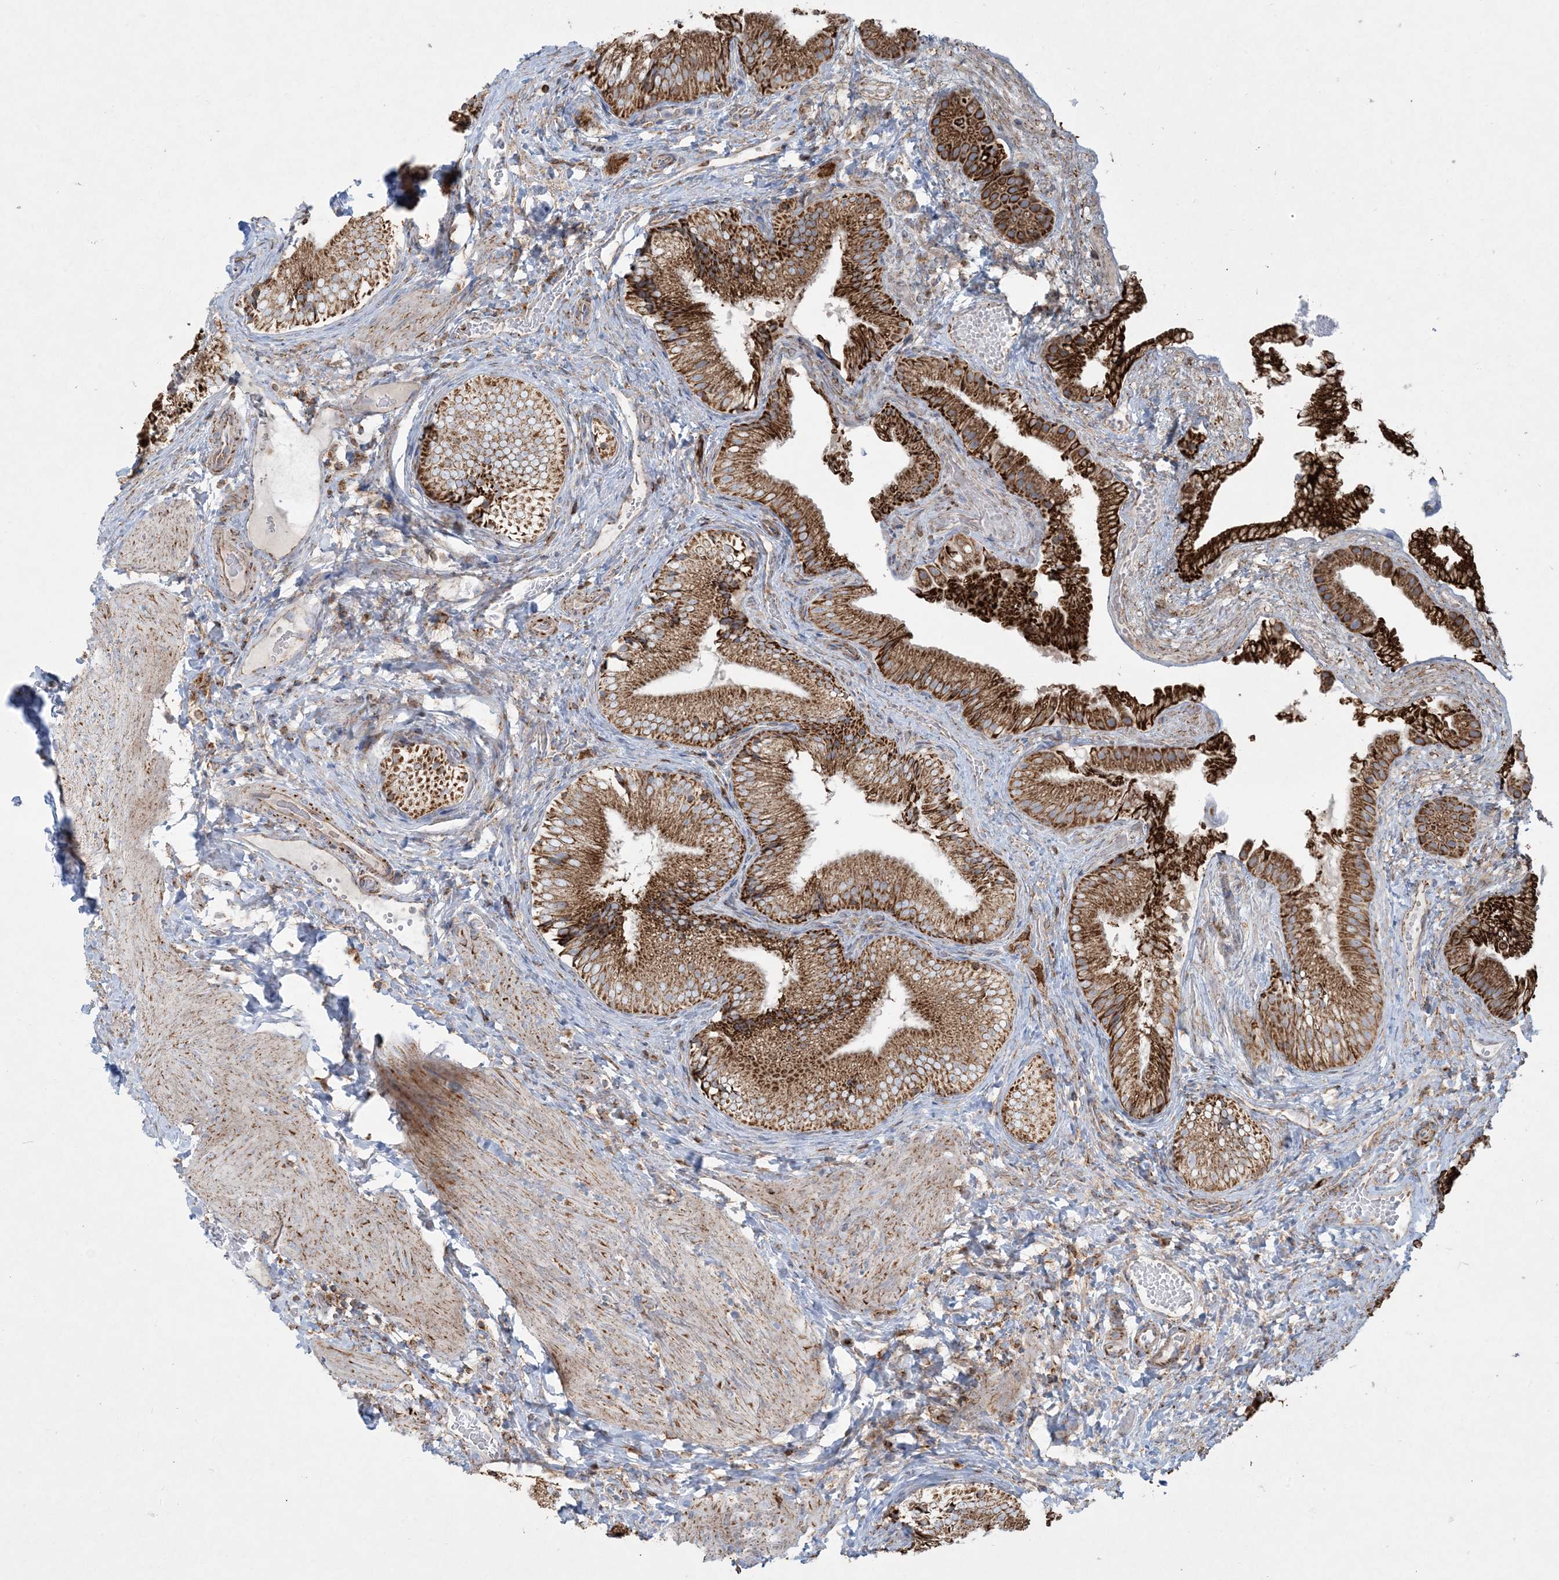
{"staining": {"intensity": "strong", "quantity": ">75%", "location": "cytoplasmic/membranous"}, "tissue": "gallbladder", "cell_type": "Glandular cells", "image_type": "normal", "snomed": [{"axis": "morphology", "description": "Normal tissue, NOS"}, {"axis": "topography", "description": "Gallbladder"}], "caption": "Immunohistochemistry (IHC) photomicrograph of unremarkable gallbladder: human gallbladder stained using immunohistochemistry (IHC) displays high levels of strong protein expression localized specifically in the cytoplasmic/membranous of glandular cells, appearing as a cytoplasmic/membranous brown color.", "gene": "BEND4", "patient": {"sex": "female", "age": 30}}